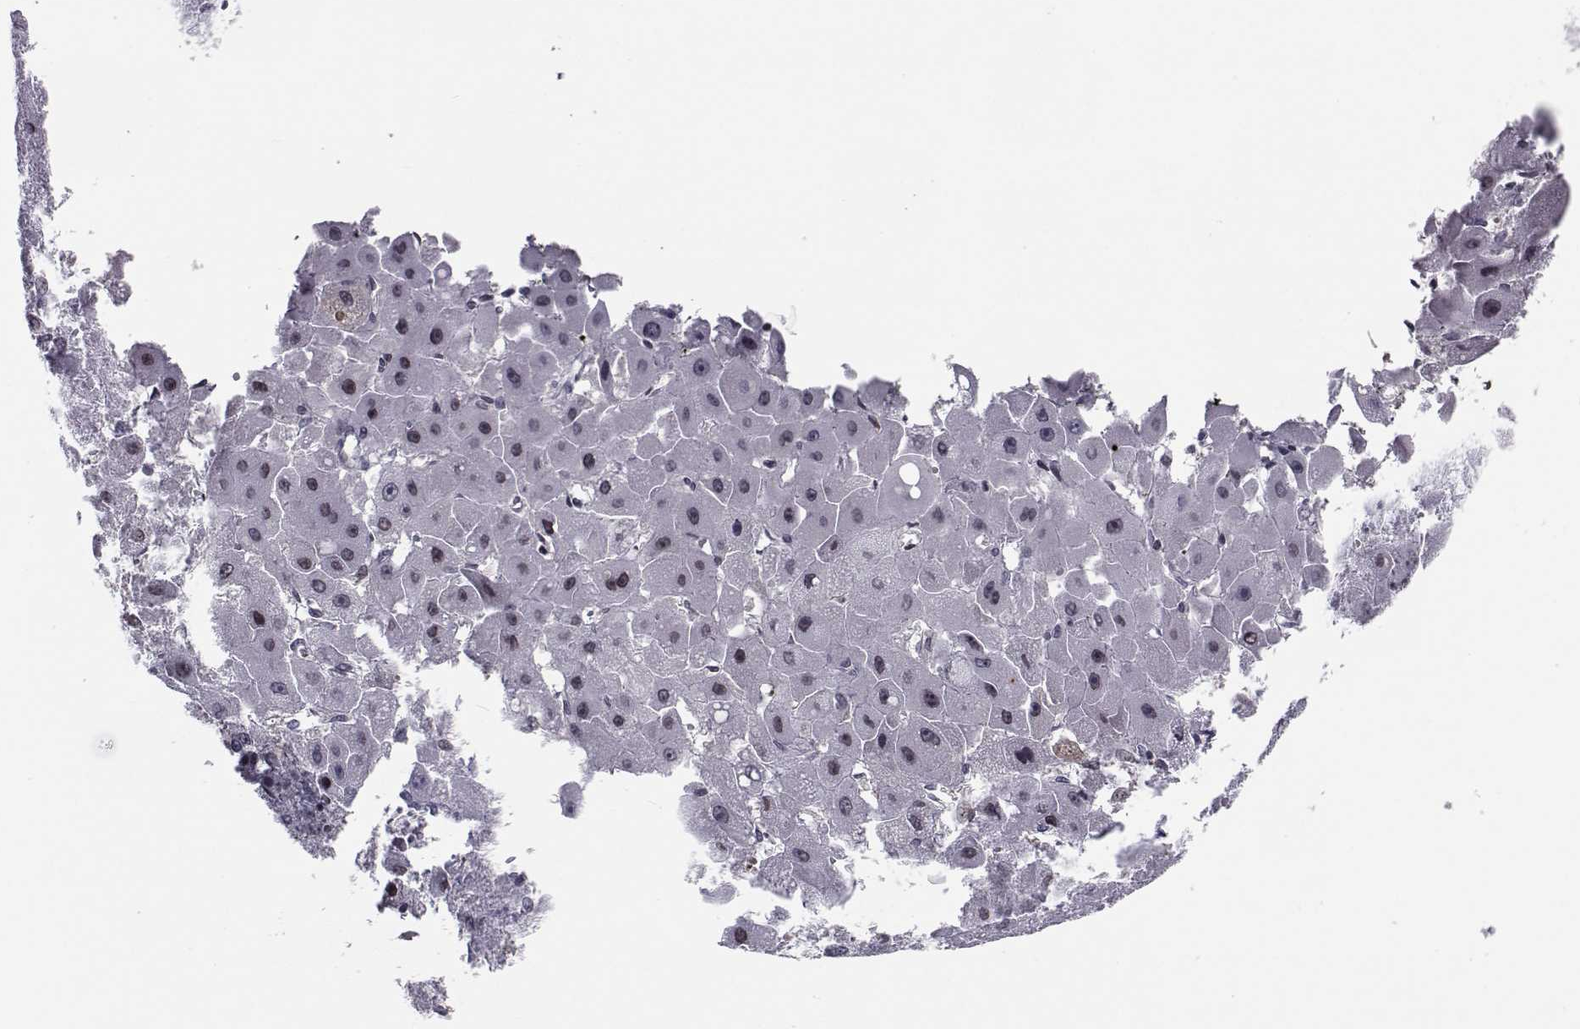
{"staining": {"intensity": "negative", "quantity": "none", "location": "none"}, "tissue": "liver cancer", "cell_type": "Tumor cells", "image_type": "cancer", "snomed": [{"axis": "morphology", "description": "Carcinoma, Hepatocellular, NOS"}, {"axis": "topography", "description": "Liver"}], "caption": "Tumor cells are negative for protein expression in human liver cancer. The staining is performed using DAB (3,3'-diaminobenzidine) brown chromogen with nuclei counter-stained in using hematoxylin.", "gene": "PCP4L1", "patient": {"sex": "female", "age": 25}}